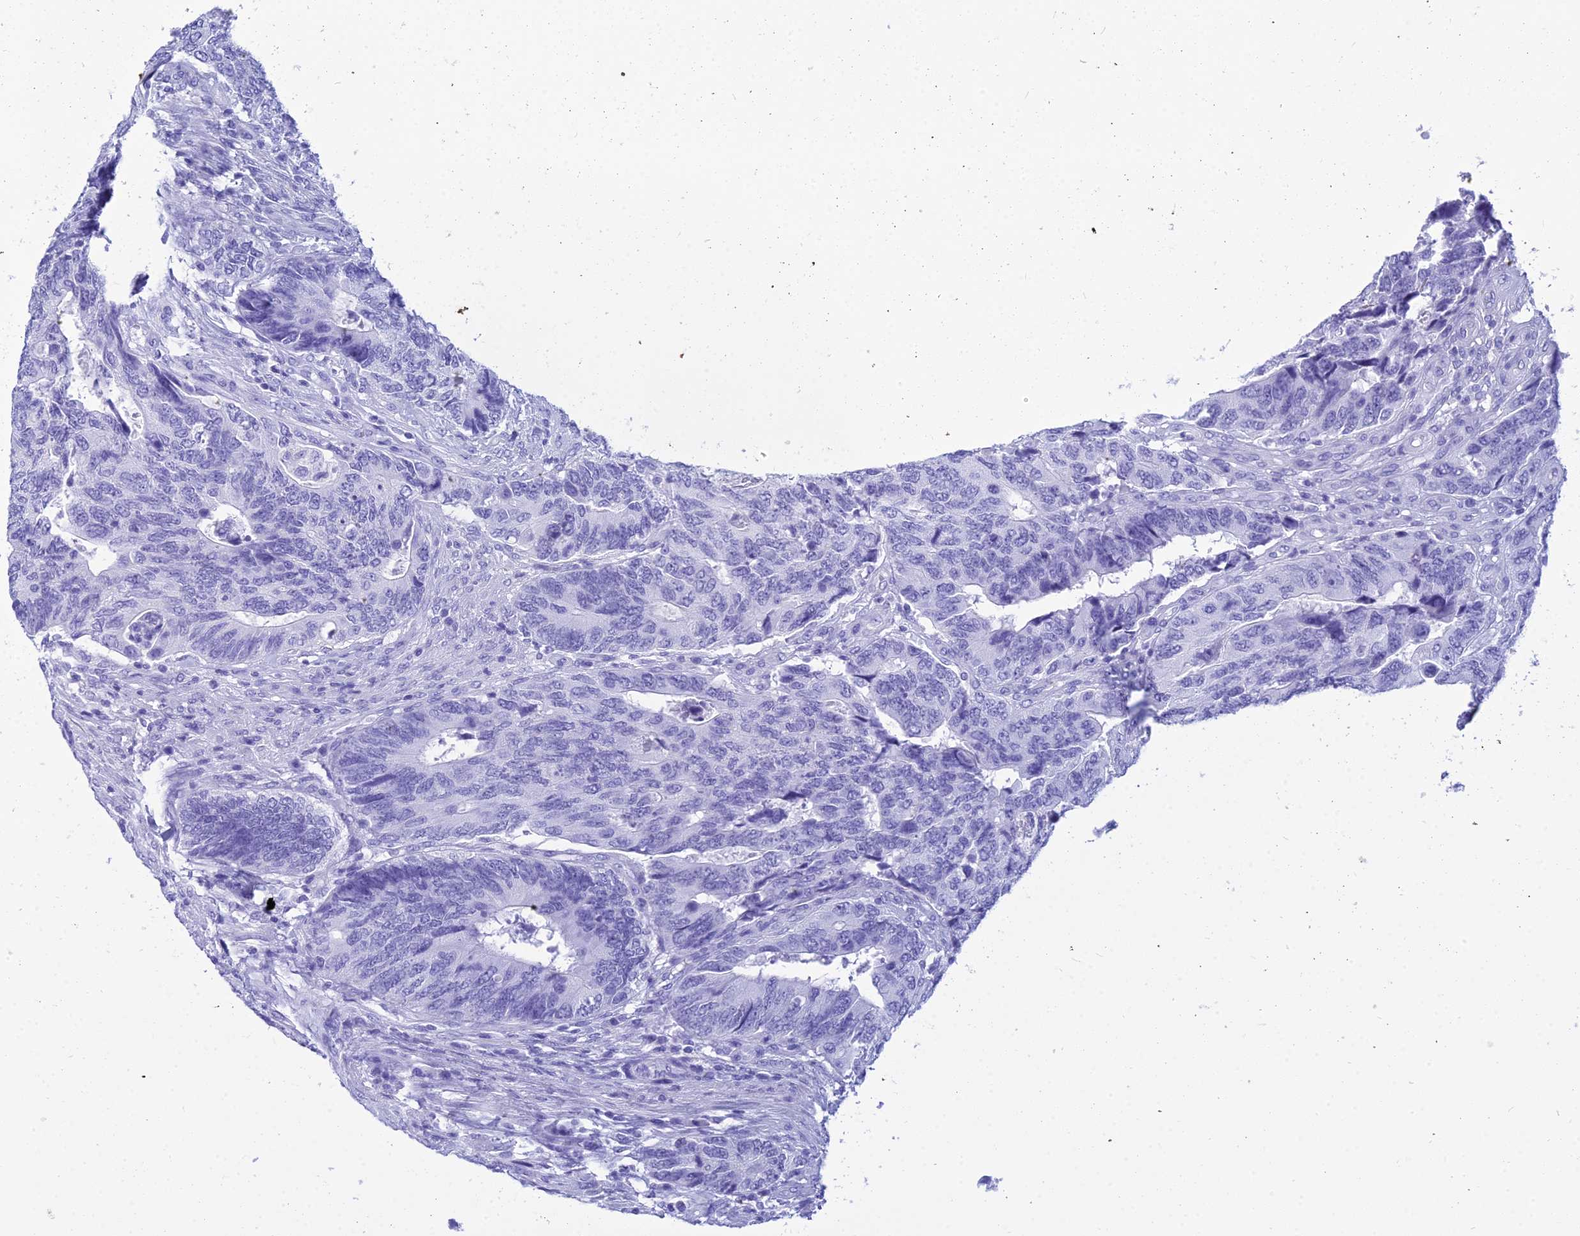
{"staining": {"intensity": "negative", "quantity": "none", "location": "none"}, "tissue": "colorectal cancer", "cell_type": "Tumor cells", "image_type": "cancer", "snomed": [{"axis": "morphology", "description": "Adenocarcinoma, NOS"}, {"axis": "topography", "description": "Colon"}], "caption": "Immunohistochemistry (IHC) of human colorectal cancer (adenocarcinoma) demonstrates no staining in tumor cells.", "gene": "ZNF442", "patient": {"sex": "male", "age": 87}}